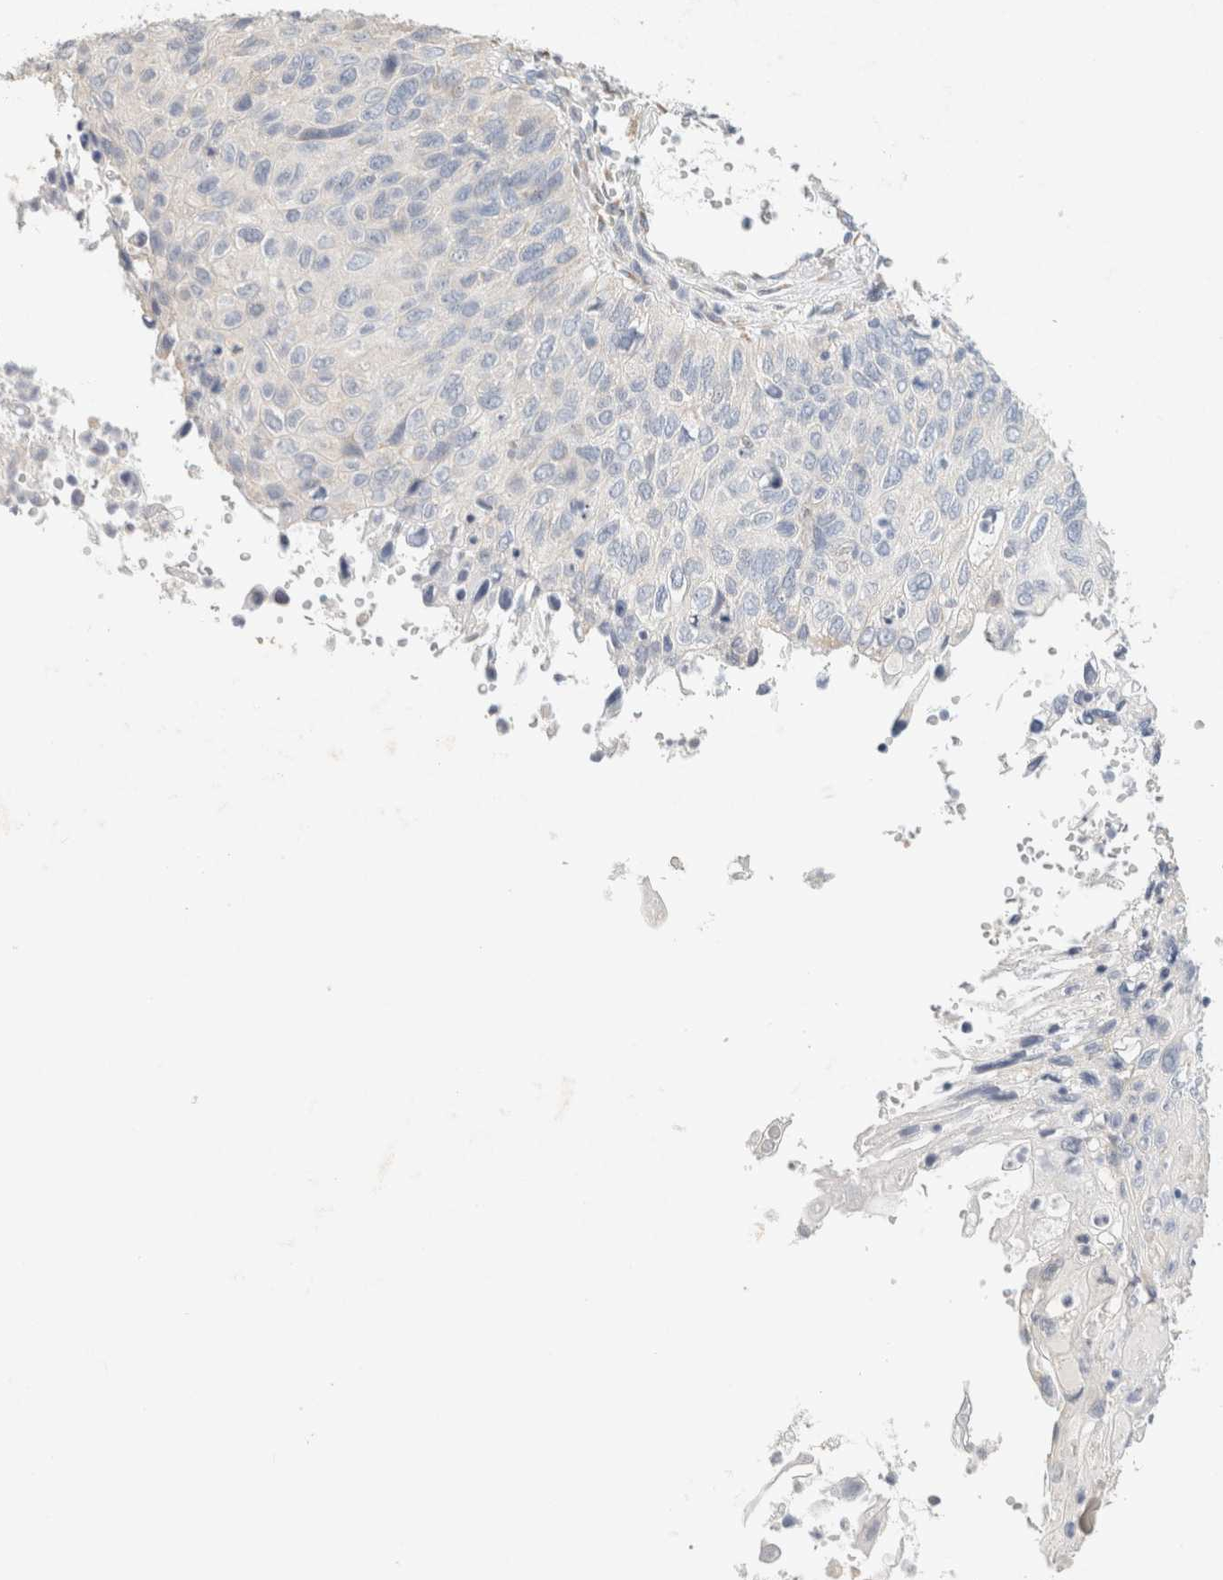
{"staining": {"intensity": "negative", "quantity": "none", "location": "none"}, "tissue": "cervical cancer", "cell_type": "Tumor cells", "image_type": "cancer", "snomed": [{"axis": "morphology", "description": "Squamous cell carcinoma, NOS"}, {"axis": "topography", "description": "Cervix"}], "caption": "Cervical cancer stained for a protein using IHC demonstrates no expression tumor cells.", "gene": "NEFM", "patient": {"sex": "female", "age": 70}}